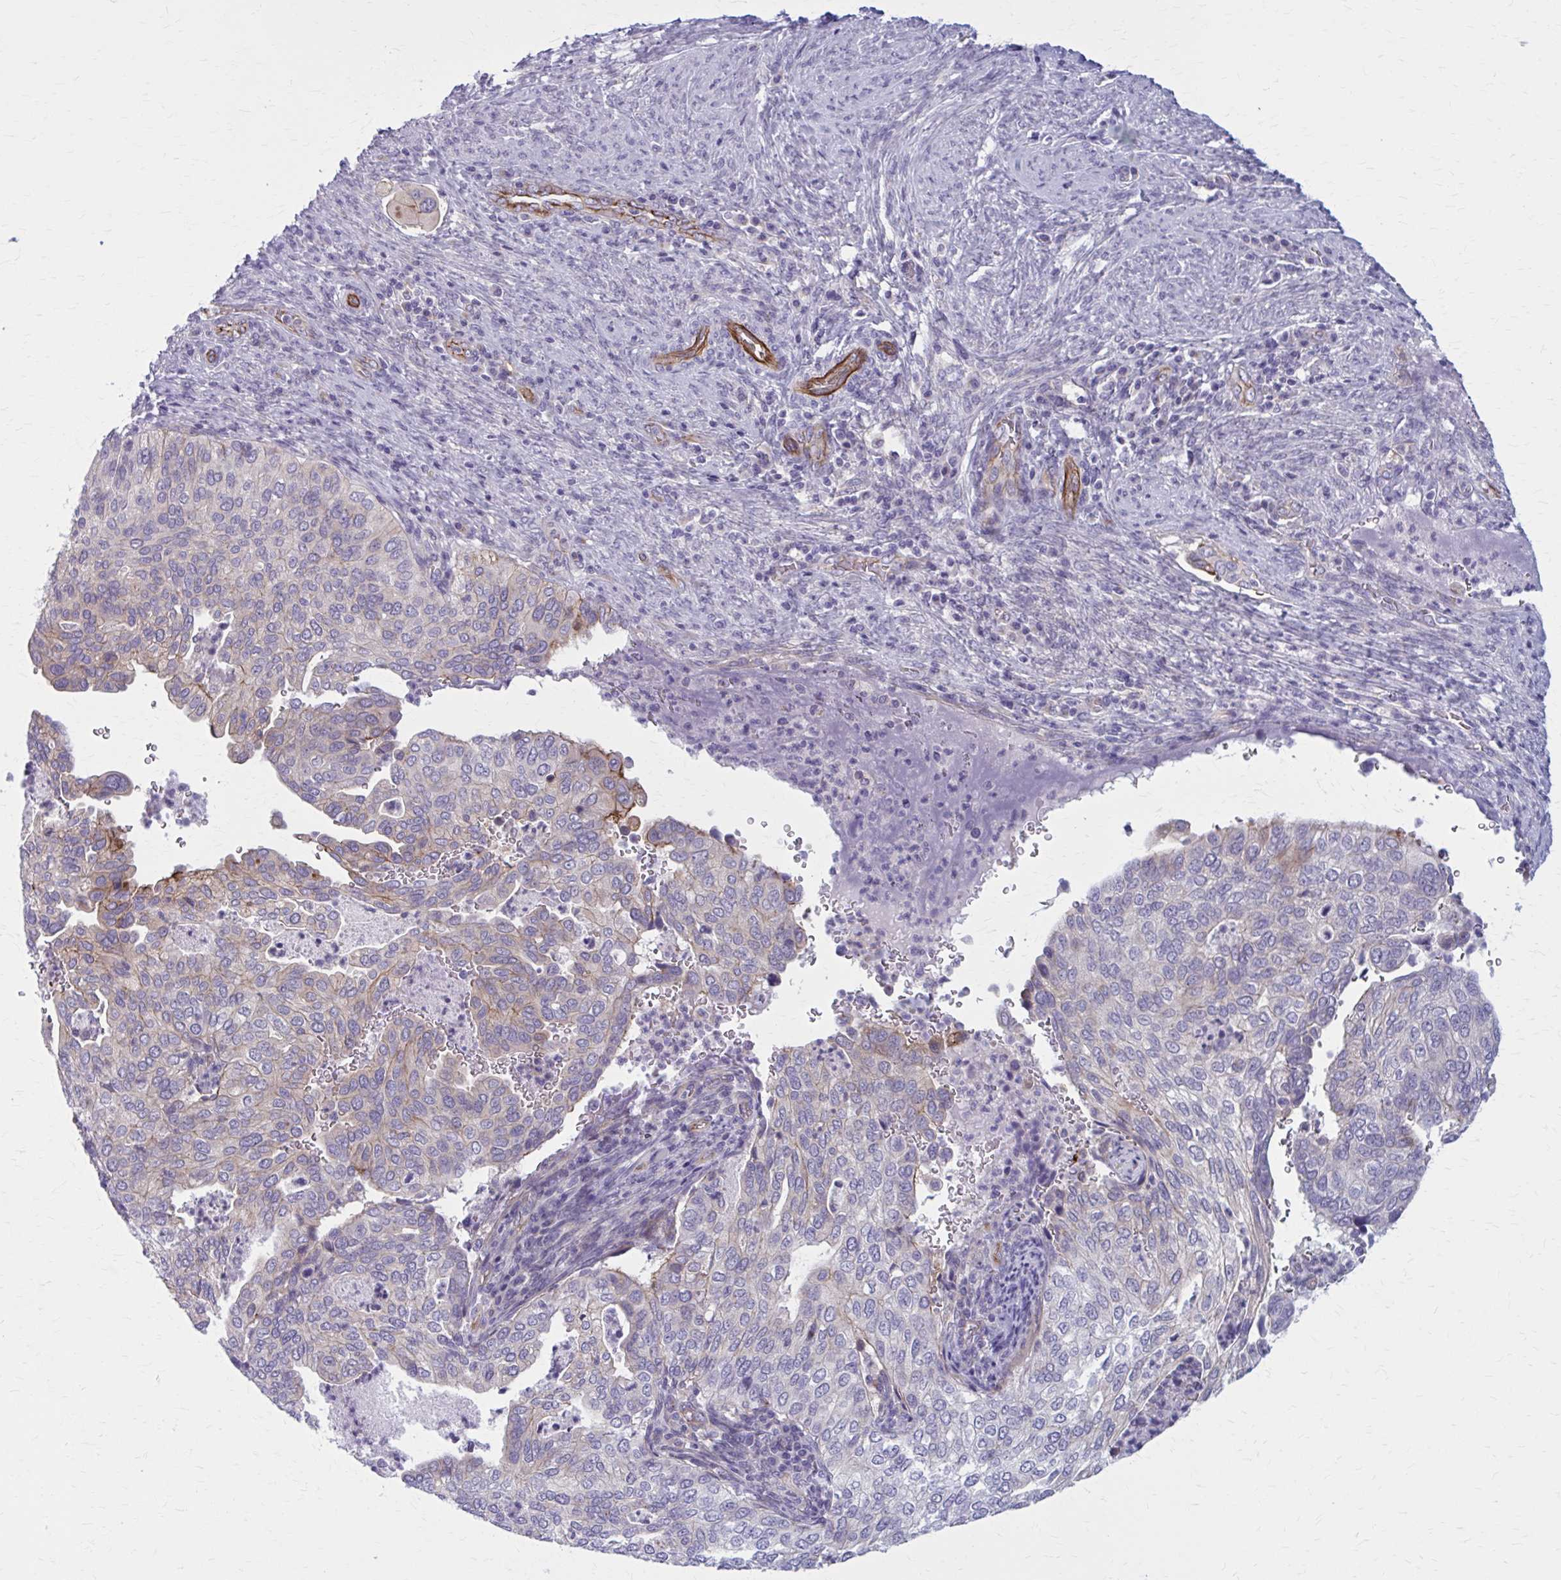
{"staining": {"intensity": "negative", "quantity": "none", "location": "none"}, "tissue": "cervical cancer", "cell_type": "Tumor cells", "image_type": "cancer", "snomed": [{"axis": "morphology", "description": "Squamous cell carcinoma, NOS"}, {"axis": "topography", "description": "Cervix"}], "caption": "The image displays no staining of tumor cells in squamous cell carcinoma (cervical).", "gene": "ZDHHC7", "patient": {"sex": "female", "age": 38}}